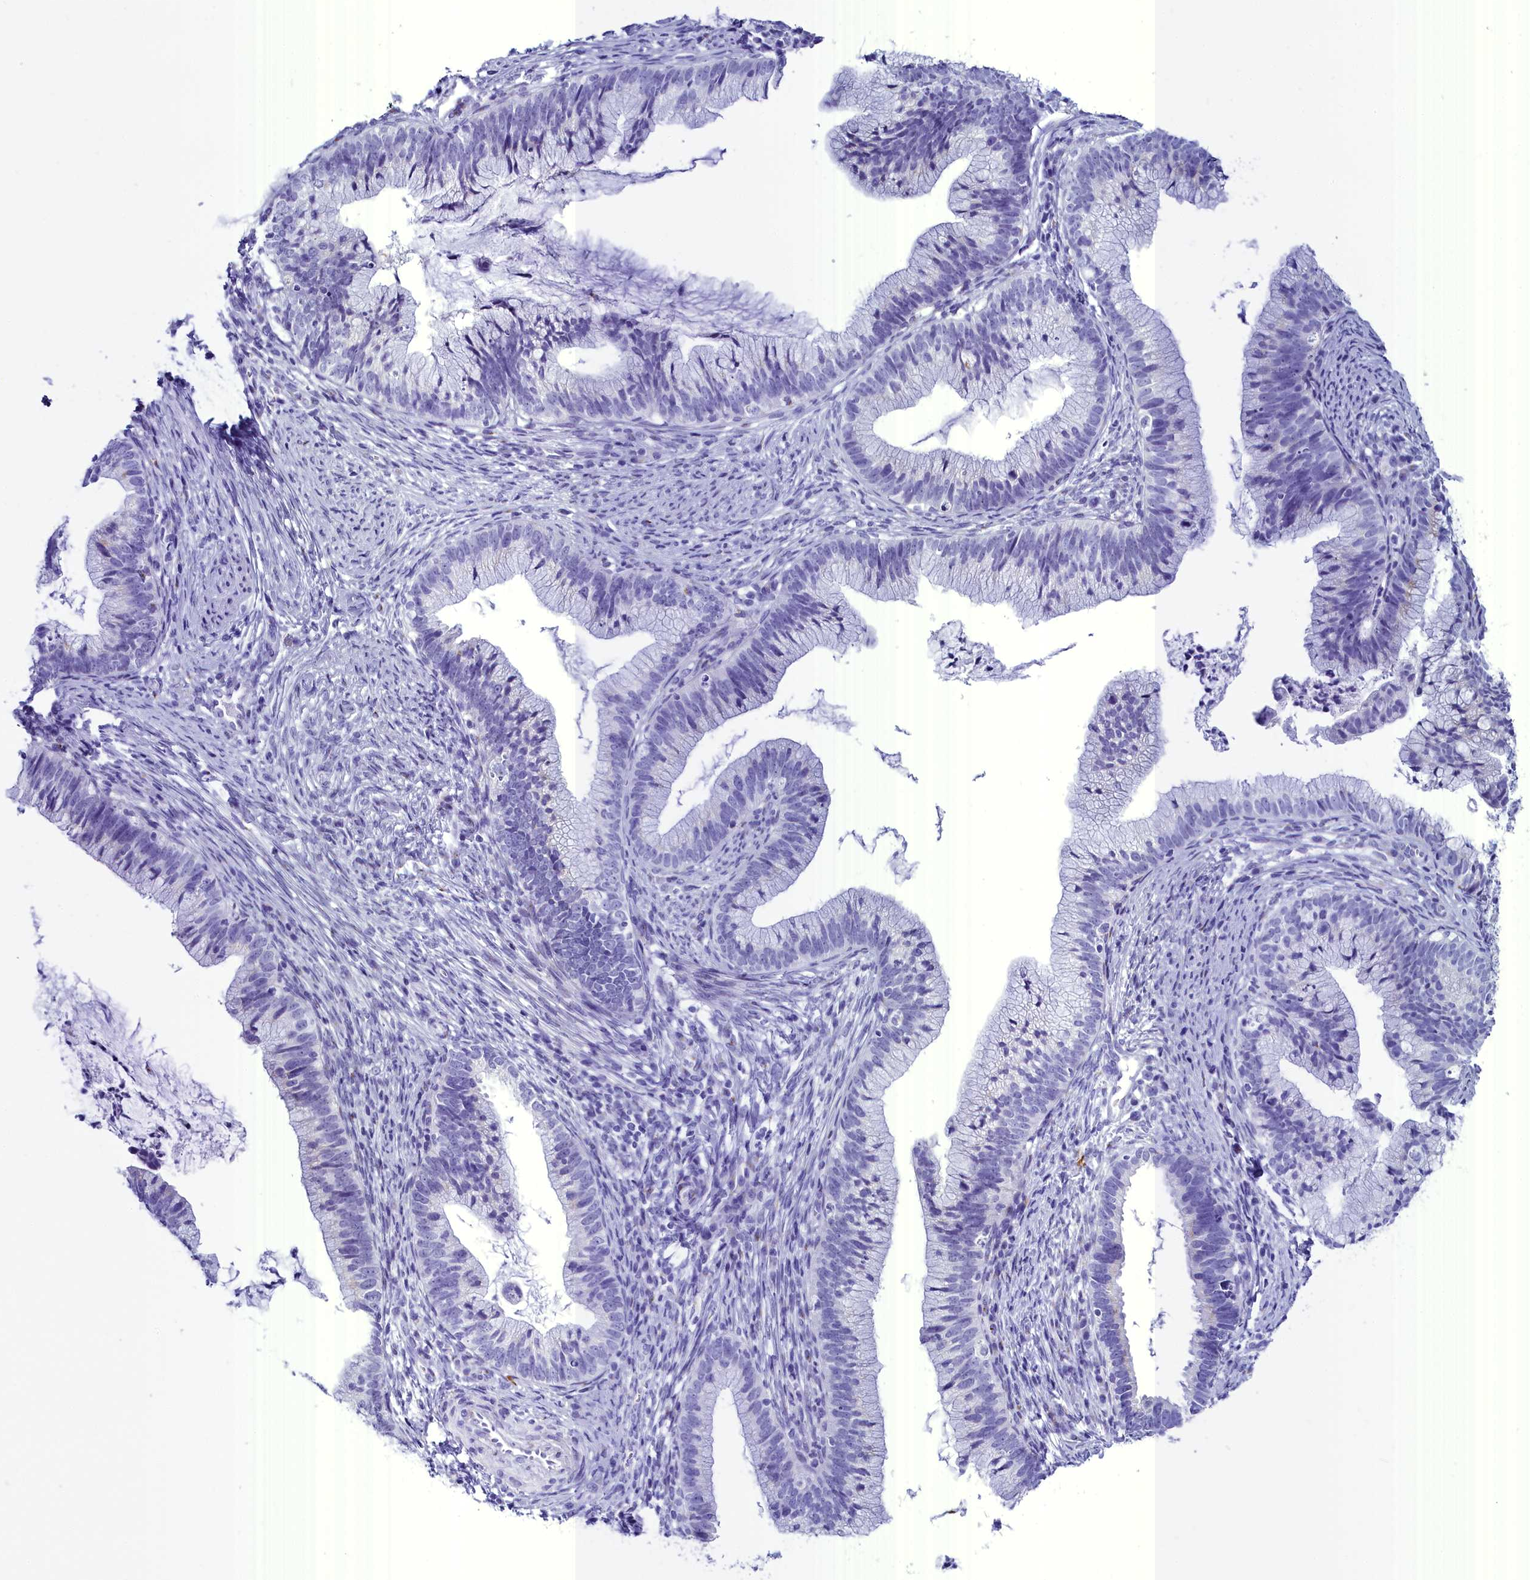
{"staining": {"intensity": "negative", "quantity": "none", "location": "none"}, "tissue": "cervical cancer", "cell_type": "Tumor cells", "image_type": "cancer", "snomed": [{"axis": "morphology", "description": "Adenocarcinoma, NOS"}, {"axis": "topography", "description": "Cervix"}], "caption": "Immunohistochemistry of cervical cancer (adenocarcinoma) demonstrates no expression in tumor cells.", "gene": "AP3B2", "patient": {"sex": "female", "age": 36}}